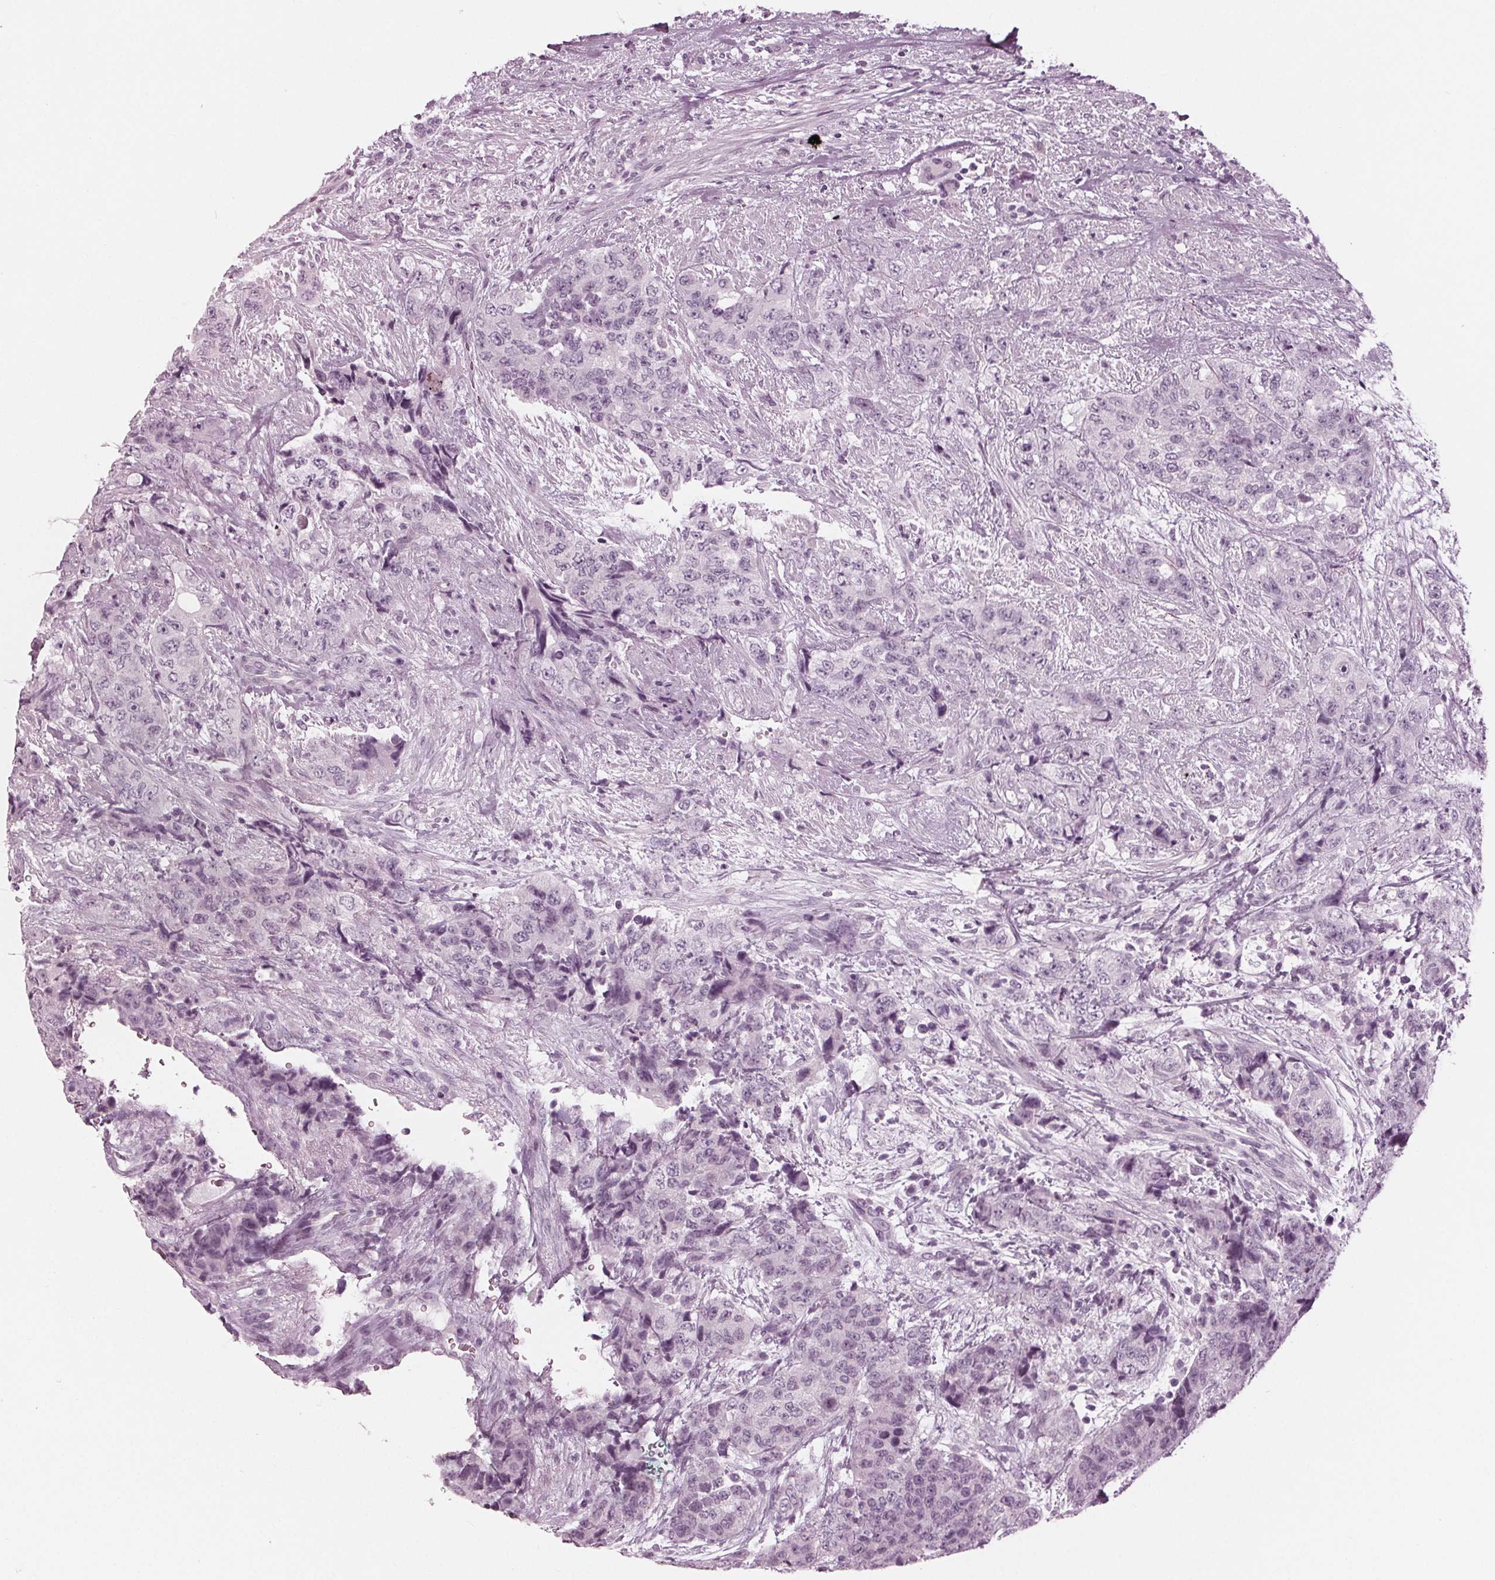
{"staining": {"intensity": "negative", "quantity": "none", "location": "none"}, "tissue": "urothelial cancer", "cell_type": "Tumor cells", "image_type": "cancer", "snomed": [{"axis": "morphology", "description": "Urothelial carcinoma, High grade"}, {"axis": "topography", "description": "Urinary bladder"}], "caption": "Human urothelial carcinoma (high-grade) stained for a protein using immunohistochemistry shows no expression in tumor cells.", "gene": "KRT28", "patient": {"sex": "female", "age": 78}}